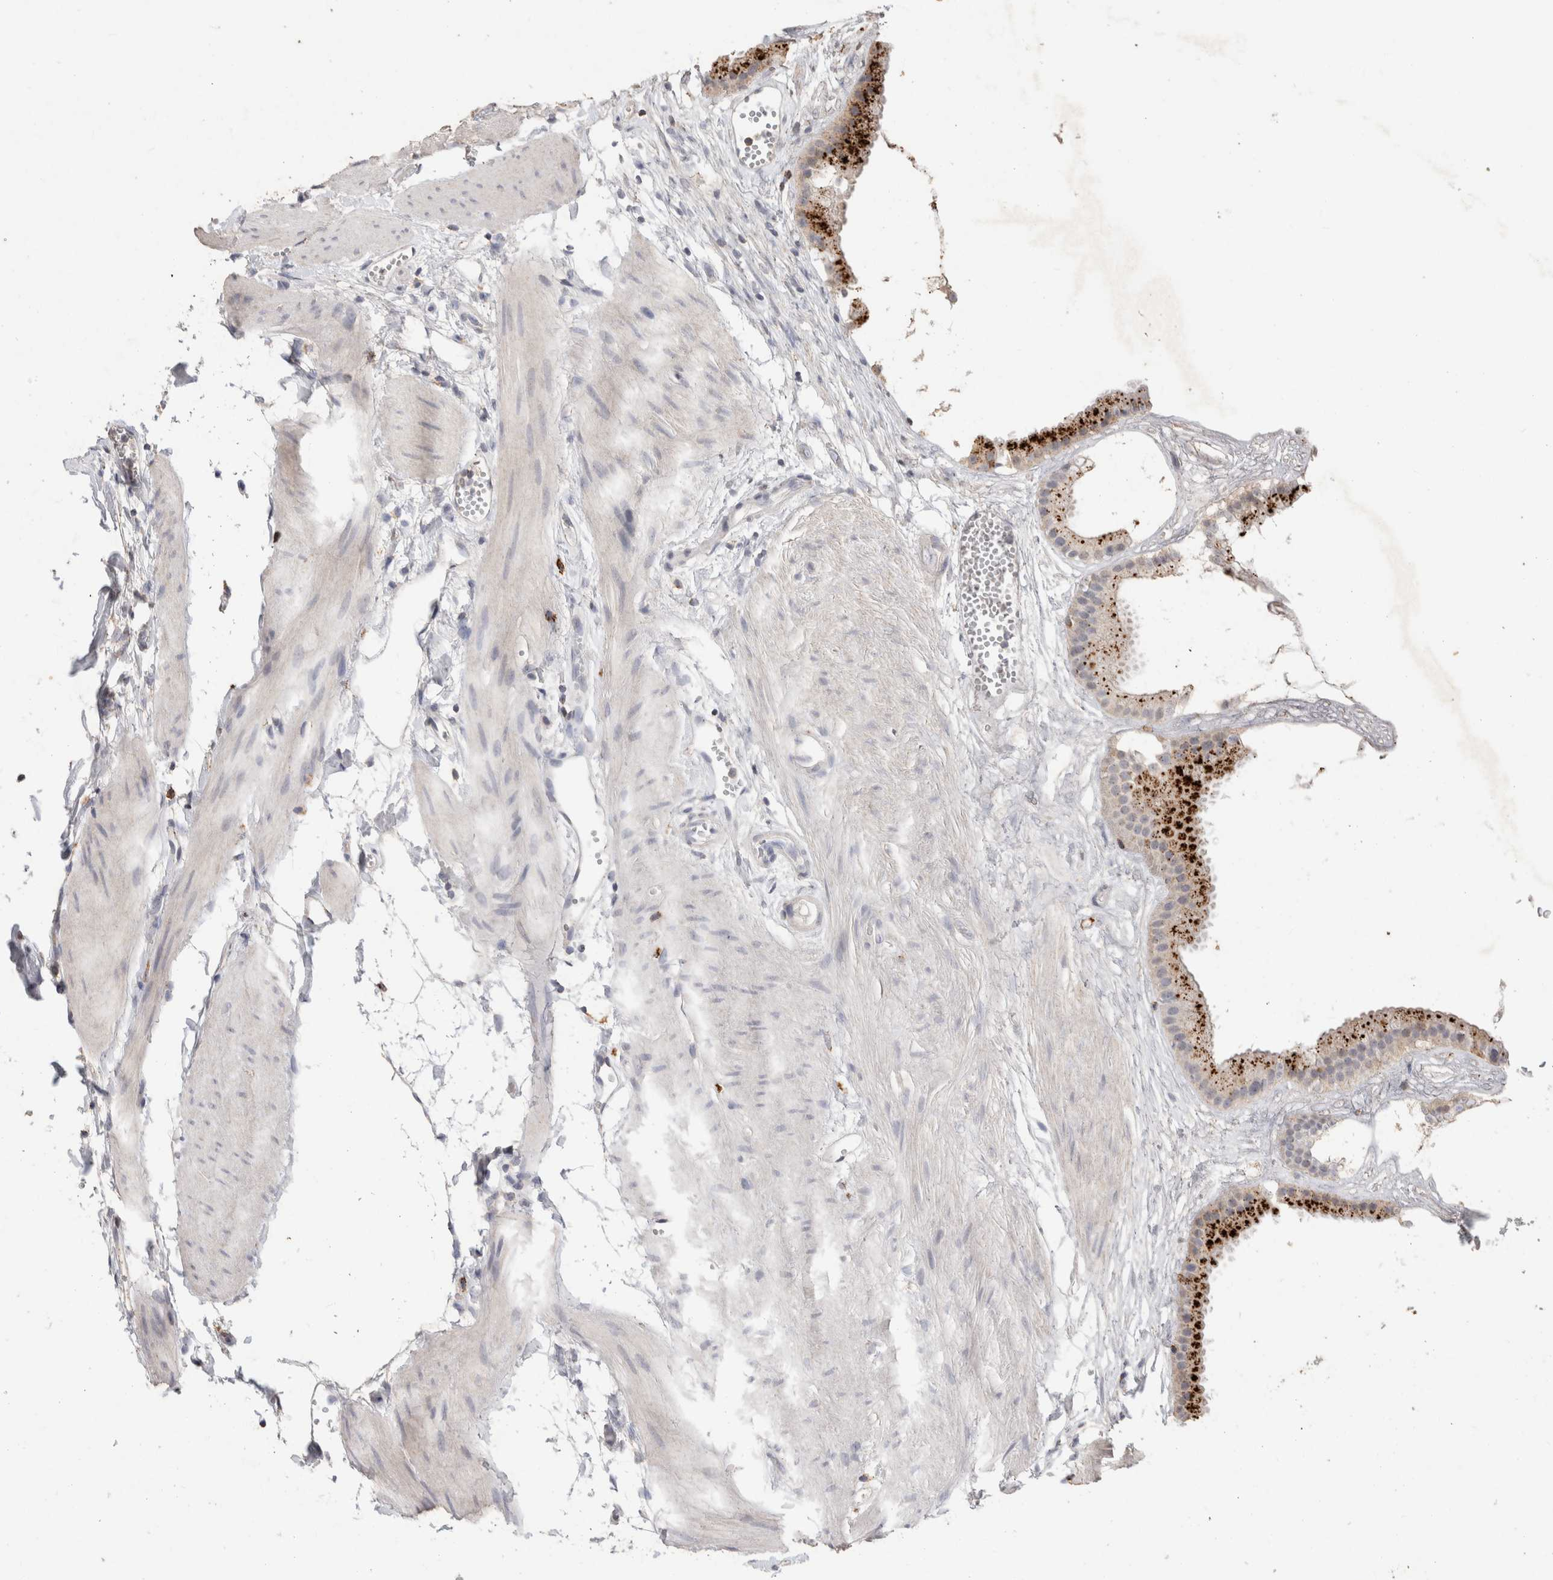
{"staining": {"intensity": "strong", "quantity": ">75%", "location": "cytoplasmic/membranous"}, "tissue": "gallbladder", "cell_type": "Glandular cells", "image_type": "normal", "snomed": [{"axis": "morphology", "description": "Normal tissue, NOS"}, {"axis": "topography", "description": "Gallbladder"}], "caption": "Strong cytoplasmic/membranous expression for a protein is seen in about >75% of glandular cells of unremarkable gallbladder using immunohistochemistry (IHC).", "gene": "ARSA", "patient": {"sex": "female", "age": 64}}